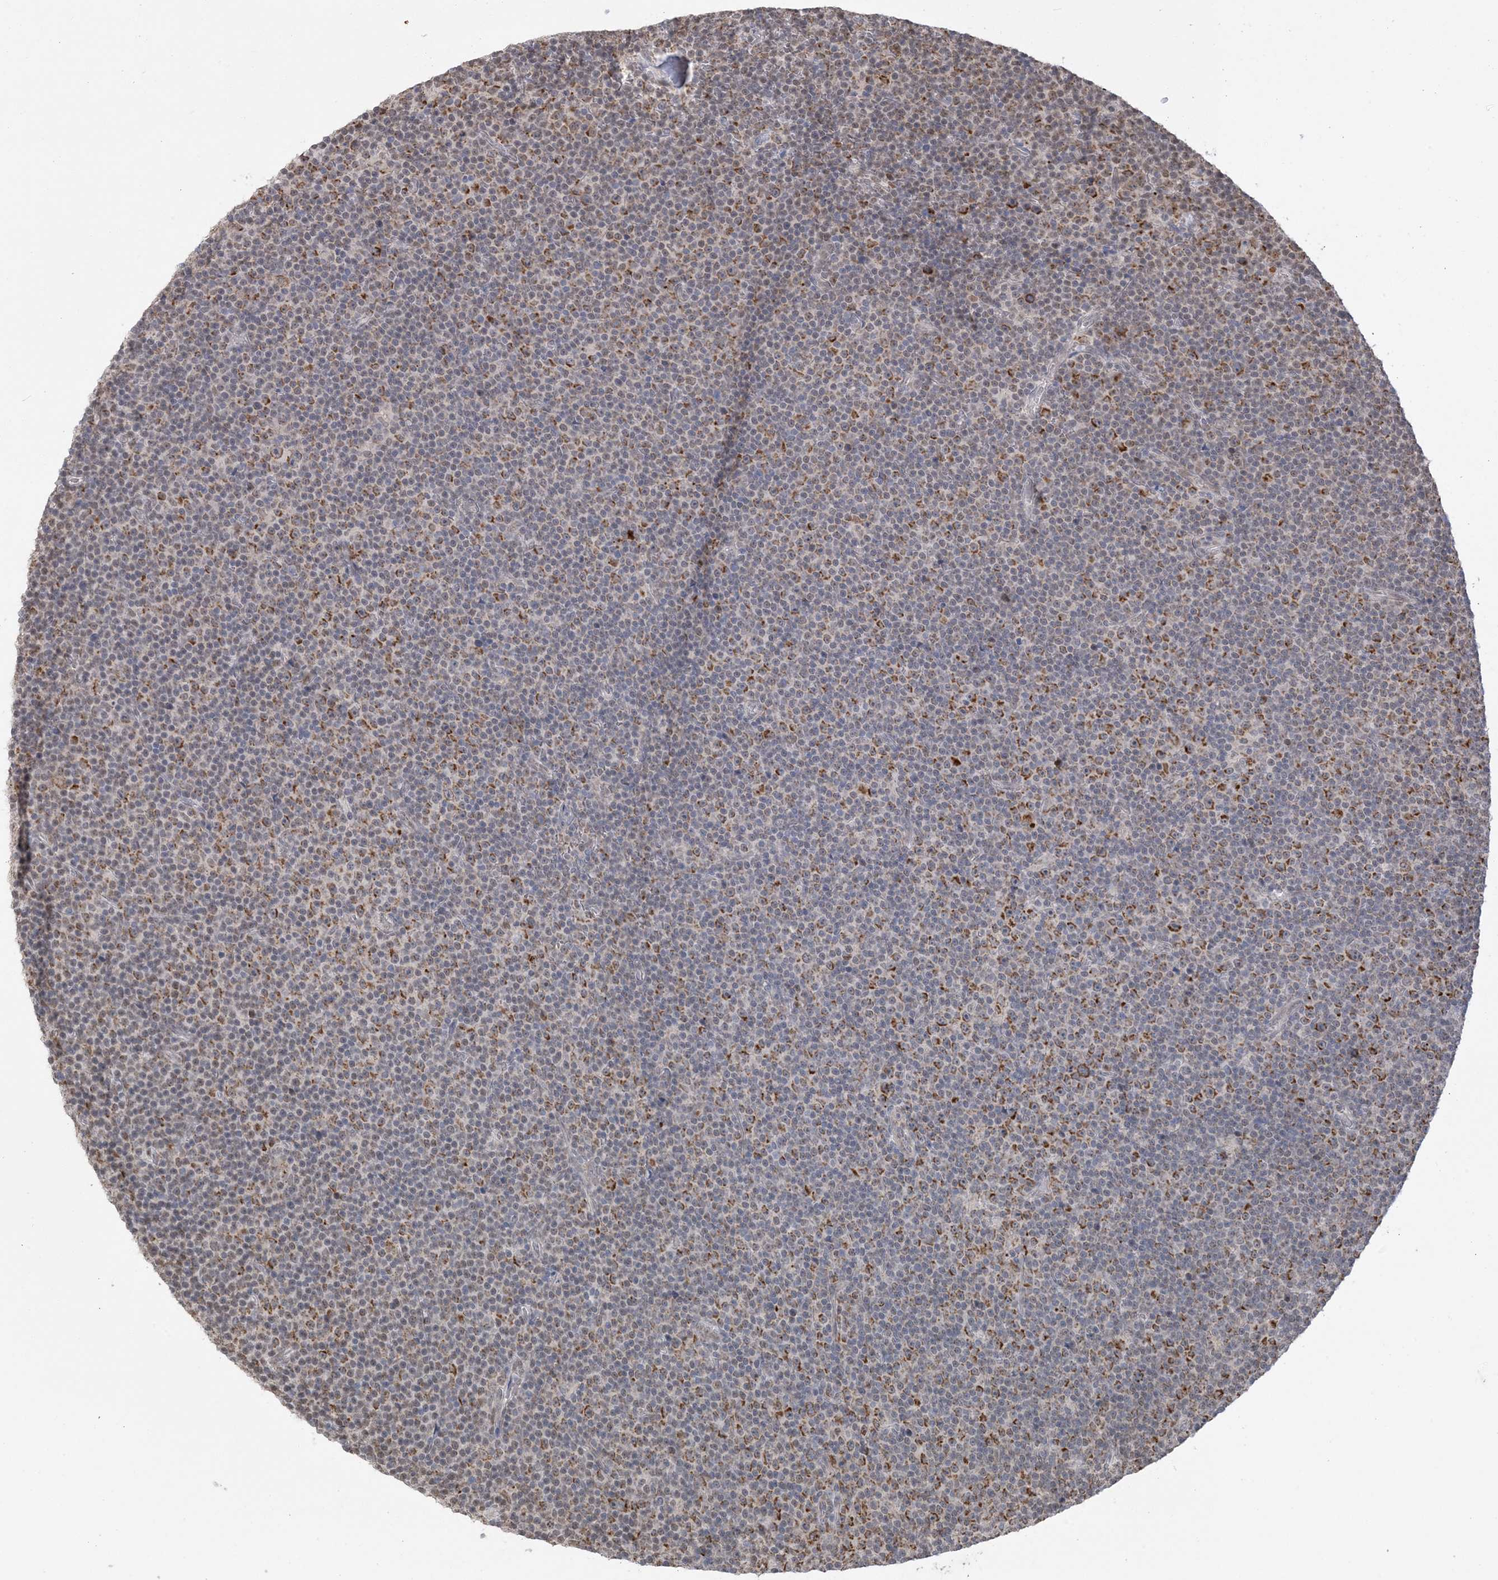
{"staining": {"intensity": "moderate", "quantity": ">75%", "location": "cytoplasmic/membranous"}, "tissue": "lymphoma", "cell_type": "Tumor cells", "image_type": "cancer", "snomed": [{"axis": "morphology", "description": "Malignant lymphoma, non-Hodgkin's type, Low grade"}, {"axis": "topography", "description": "Lymph node"}], "caption": "Immunohistochemistry (IHC) photomicrograph of neoplastic tissue: human lymphoma stained using IHC reveals medium levels of moderate protein expression localized specifically in the cytoplasmic/membranous of tumor cells, appearing as a cytoplasmic/membranous brown color.", "gene": "TRMT10C", "patient": {"sex": "female", "age": 67}}